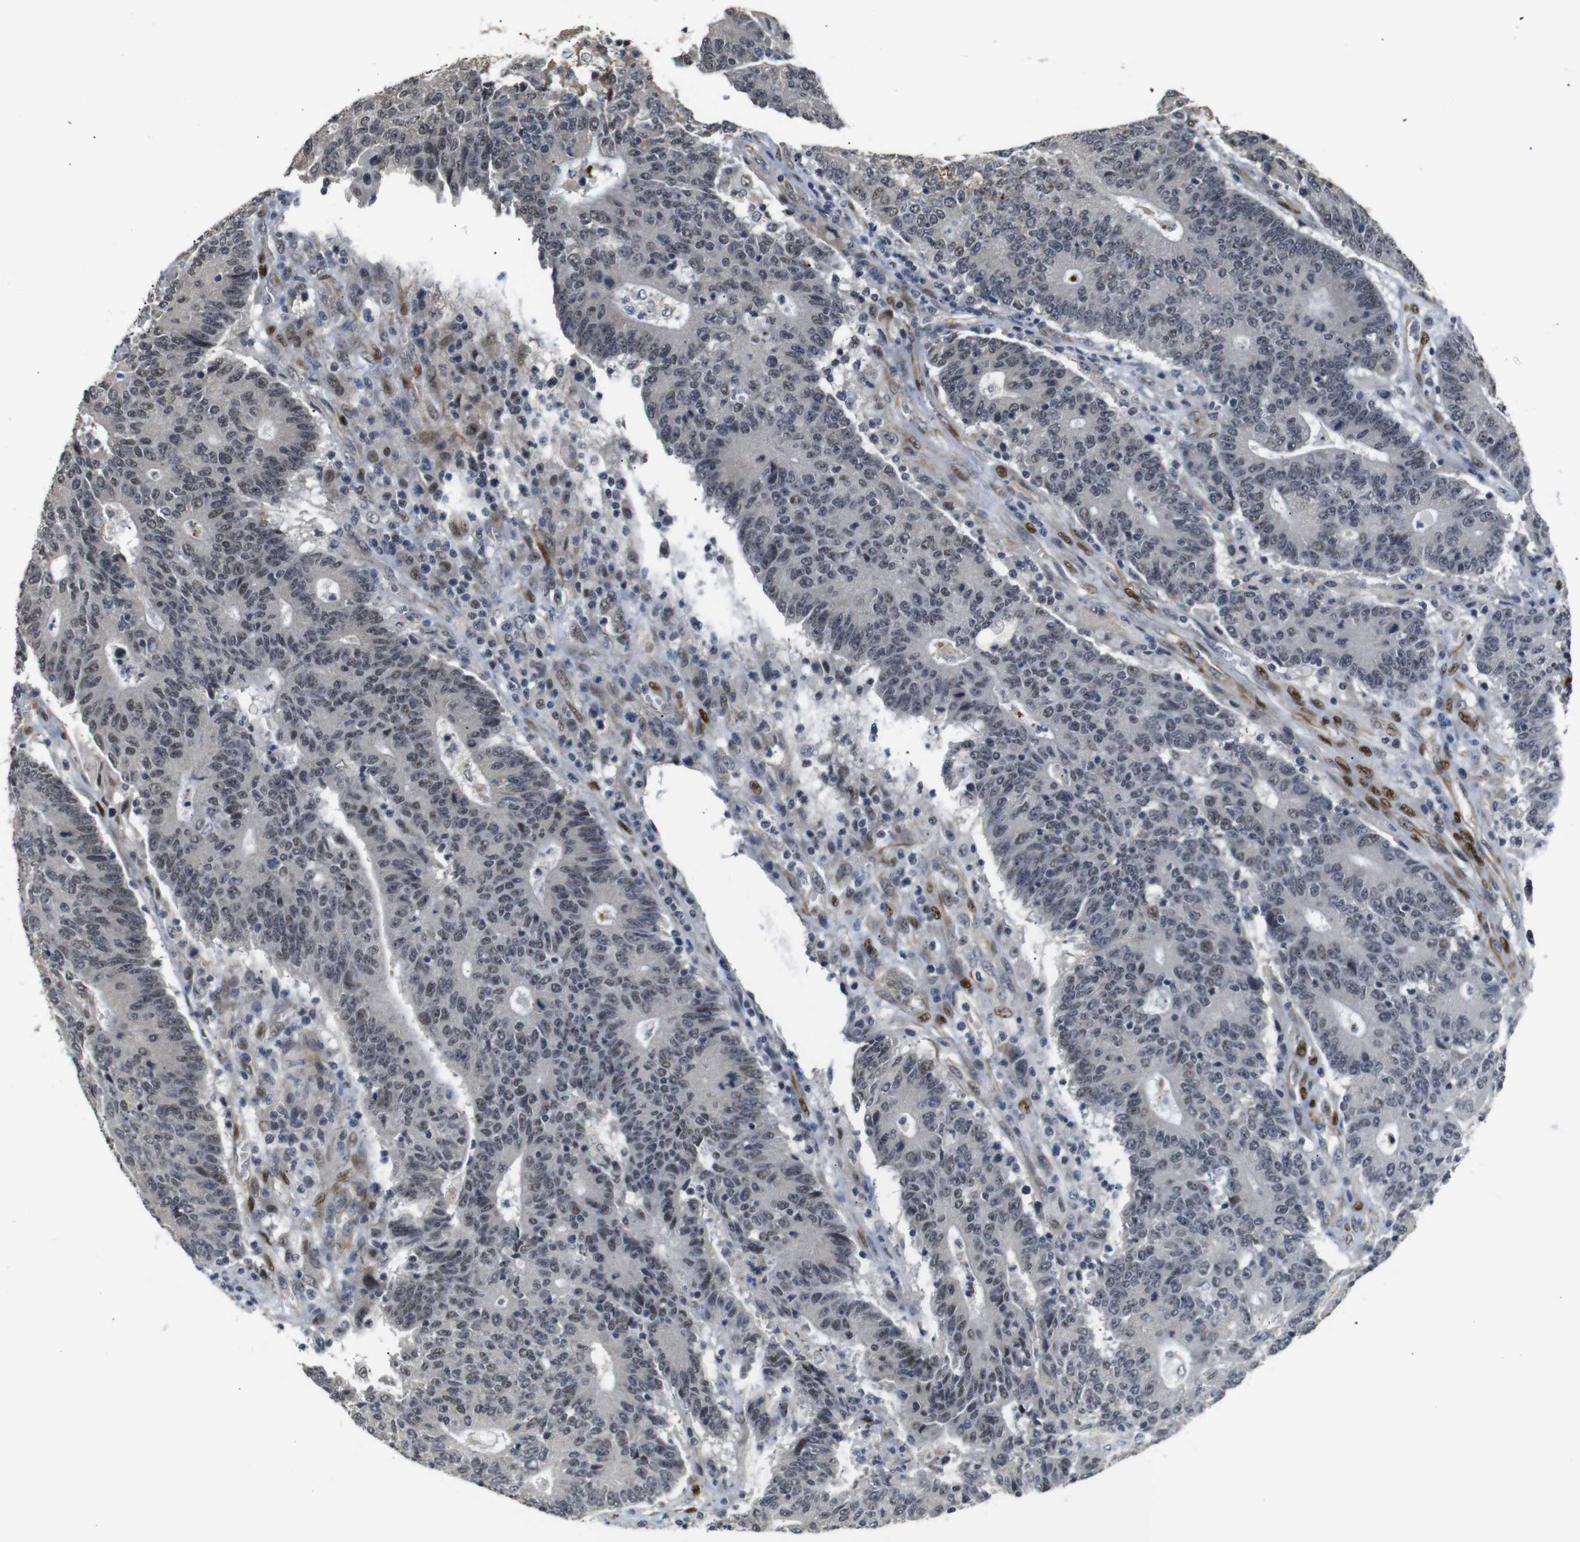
{"staining": {"intensity": "moderate", "quantity": ">75%", "location": "cytoplasmic/membranous,nuclear"}, "tissue": "colorectal cancer", "cell_type": "Tumor cells", "image_type": "cancer", "snomed": [{"axis": "morphology", "description": "Normal tissue, NOS"}, {"axis": "morphology", "description": "Adenocarcinoma, NOS"}, {"axis": "topography", "description": "Colon"}], "caption": "Adenocarcinoma (colorectal) stained with a brown dye displays moderate cytoplasmic/membranous and nuclear positive expression in approximately >75% of tumor cells.", "gene": "TBX2", "patient": {"sex": "female", "age": 75}}